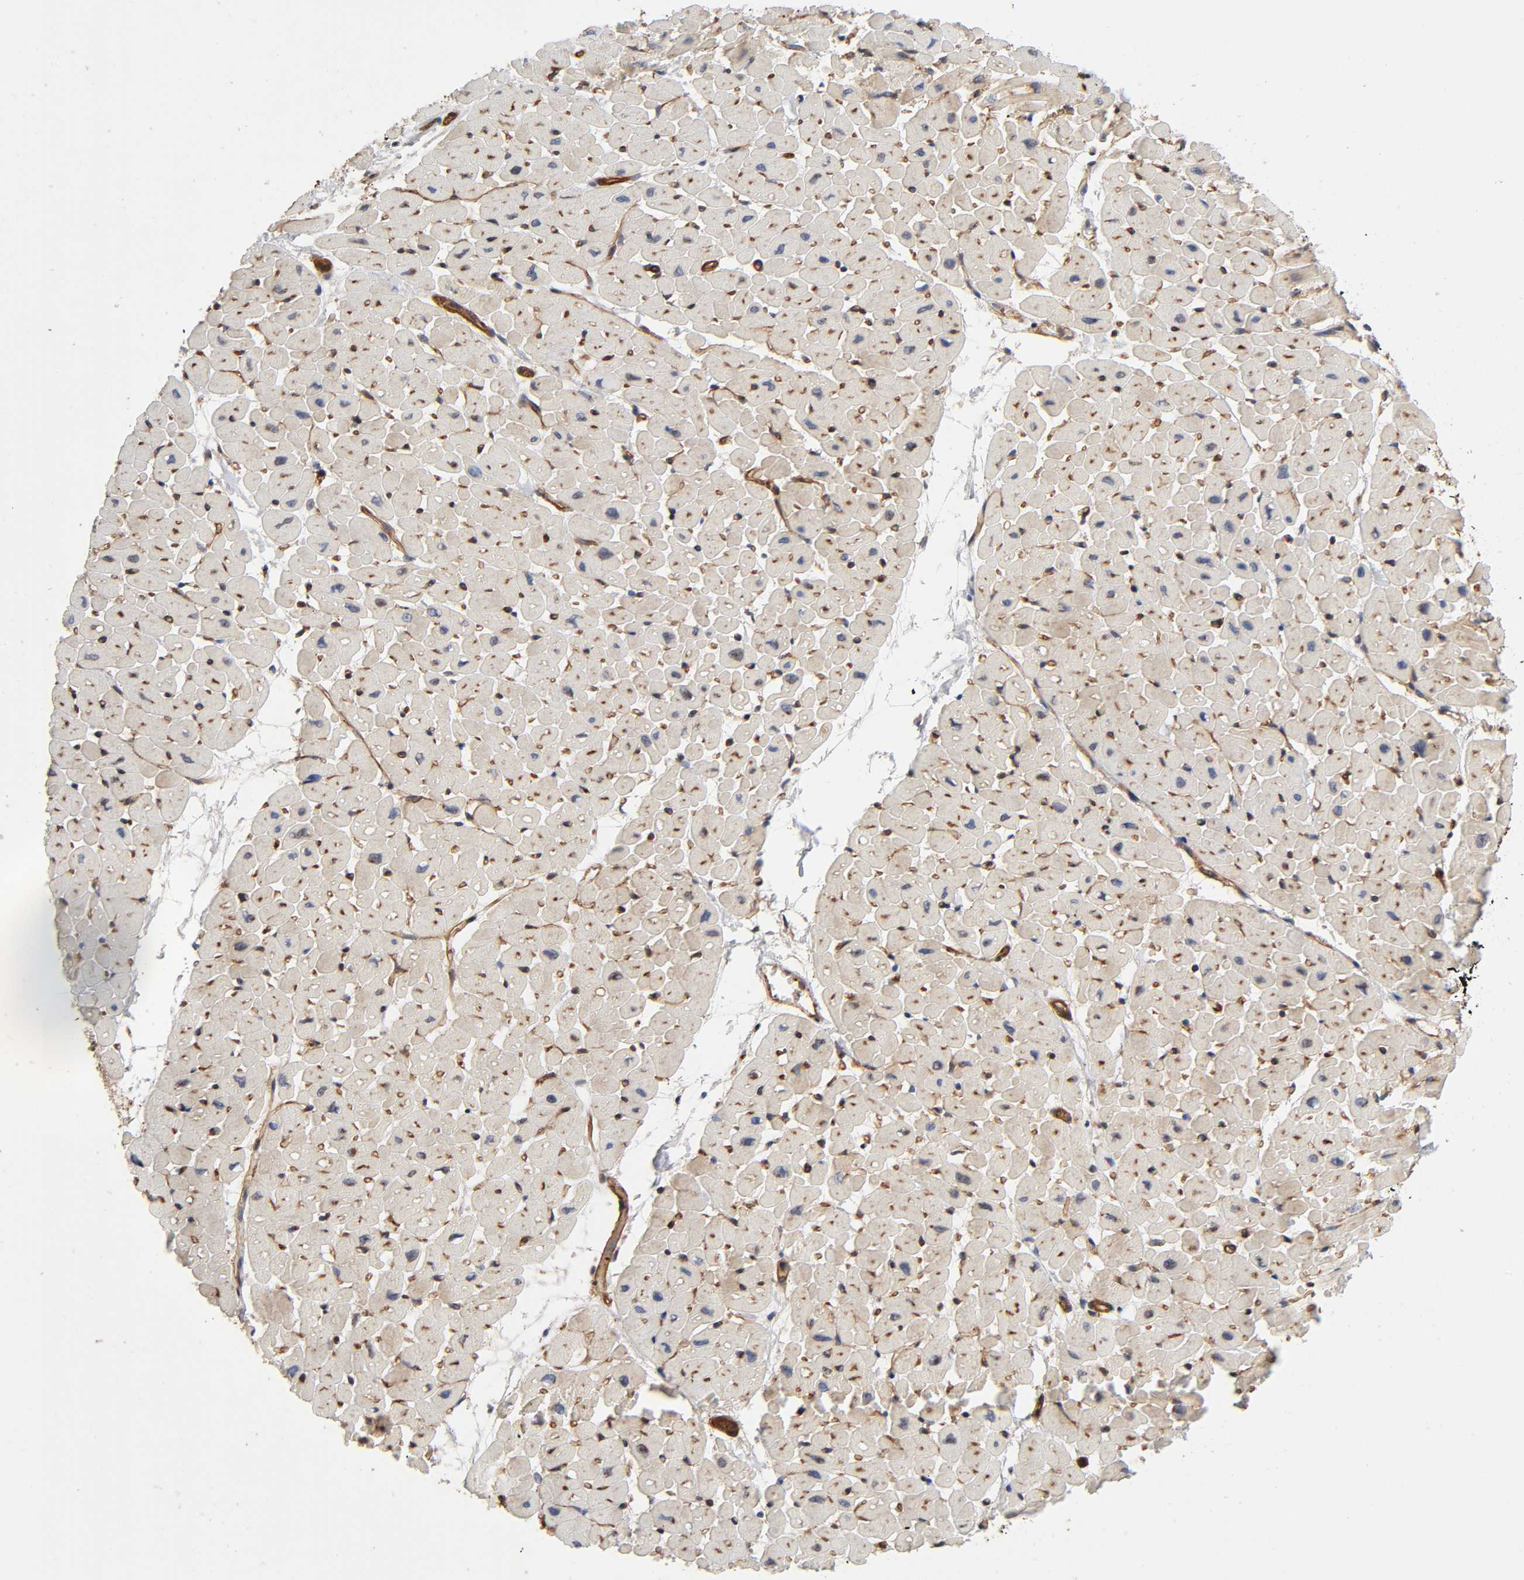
{"staining": {"intensity": "moderate", "quantity": "25%-75%", "location": "cytoplasmic/membranous"}, "tissue": "heart muscle", "cell_type": "Cardiomyocytes", "image_type": "normal", "snomed": [{"axis": "morphology", "description": "Normal tissue, NOS"}, {"axis": "topography", "description": "Heart"}], "caption": "Protein expression analysis of unremarkable human heart muscle reveals moderate cytoplasmic/membranous positivity in approximately 25%-75% of cardiomyocytes. Nuclei are stained in blue.", "gene": "LAMTOR2", "patient": {"sex": "male", "age": 45}}